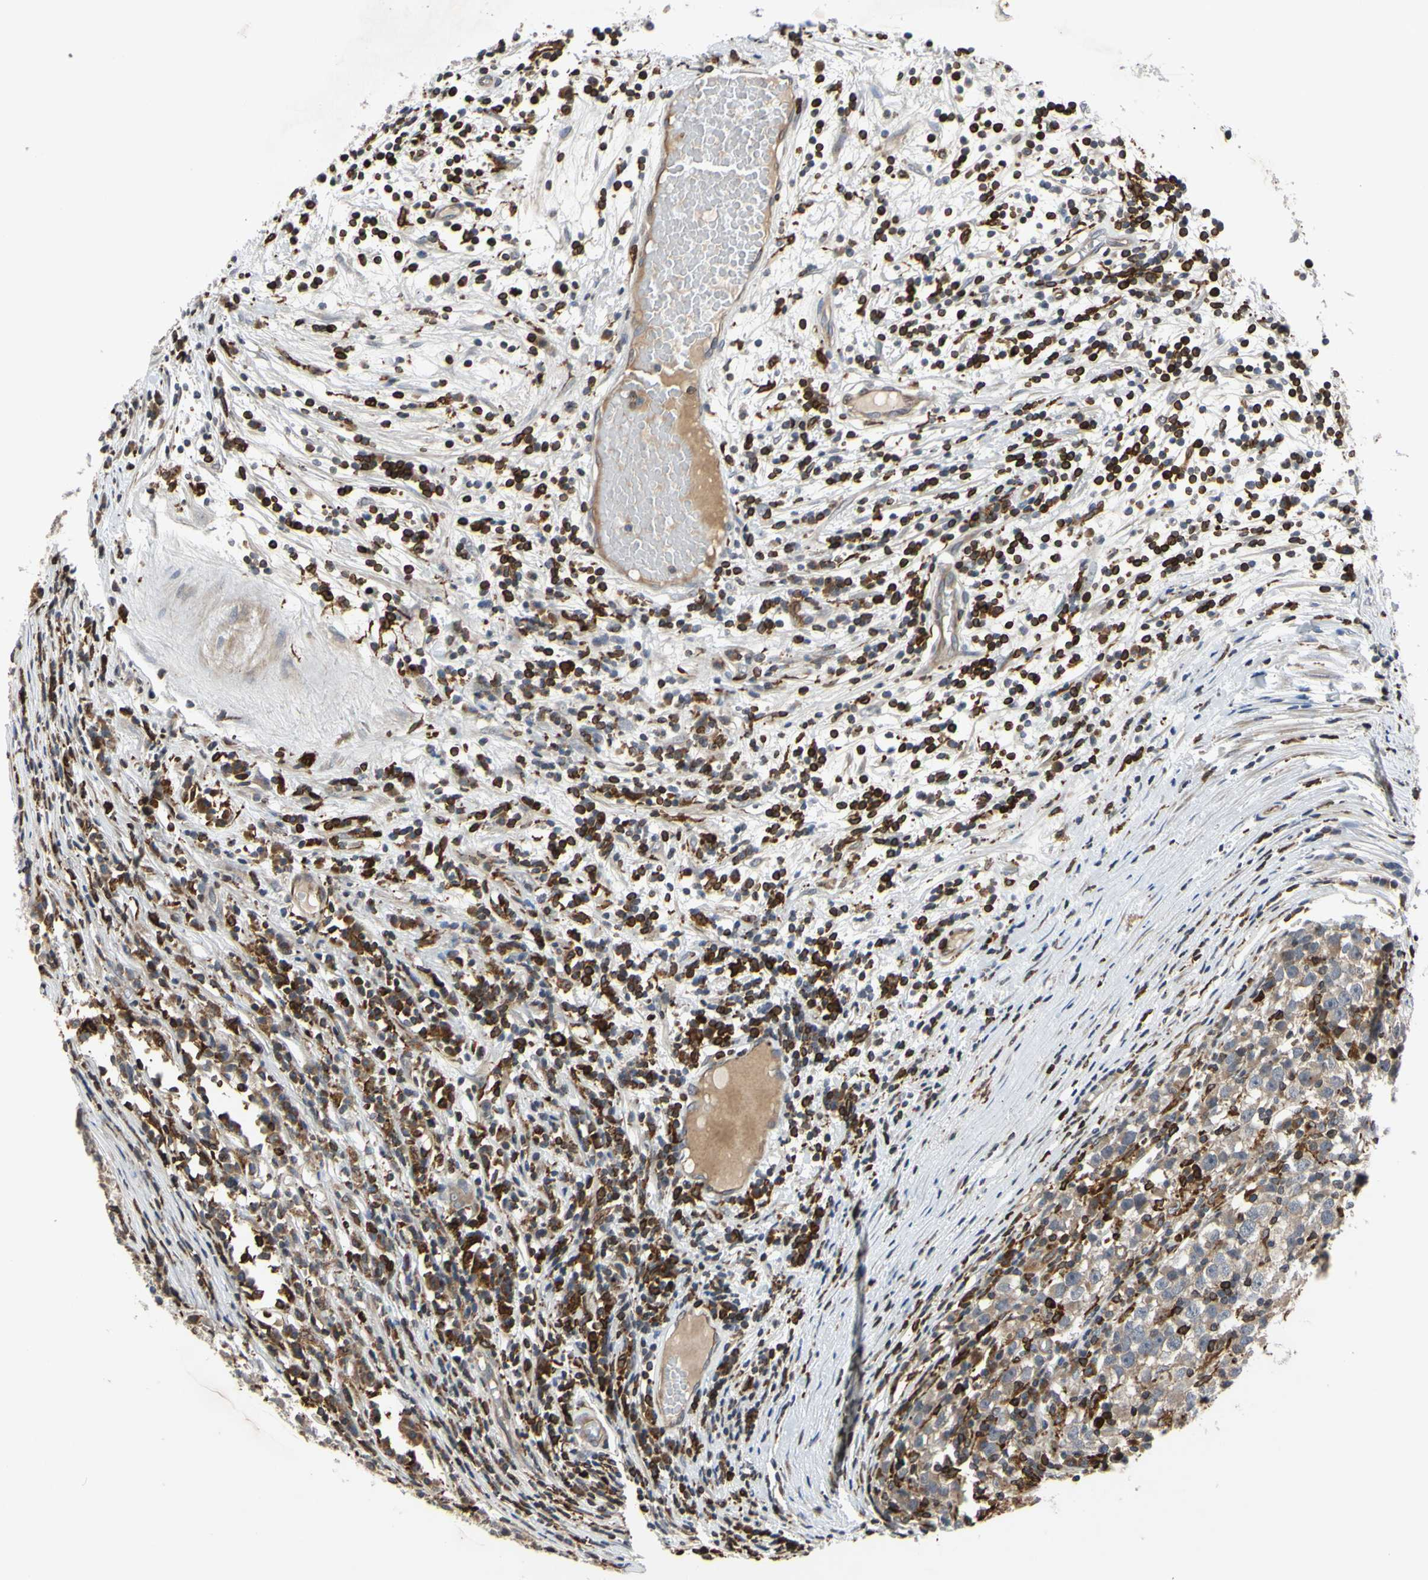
{"staining": {"intensity": "weak", "quantity": "<25%", "location": "cytoplasmic/membranous"}, "tissue": "testis cancer", "cell_type": "Tumor cells", "image_type": "cancer", "snomed": [{"axis": "morphology", "description": "Seminoma, NOS"}, {"axis": "topography", "description": "Testis"}], "caption": "Tumor cells are negative for brown protein staining in testis seminoma.", "gene": "PLXNA2", "patient": {"sex": "male", "age": 65}}